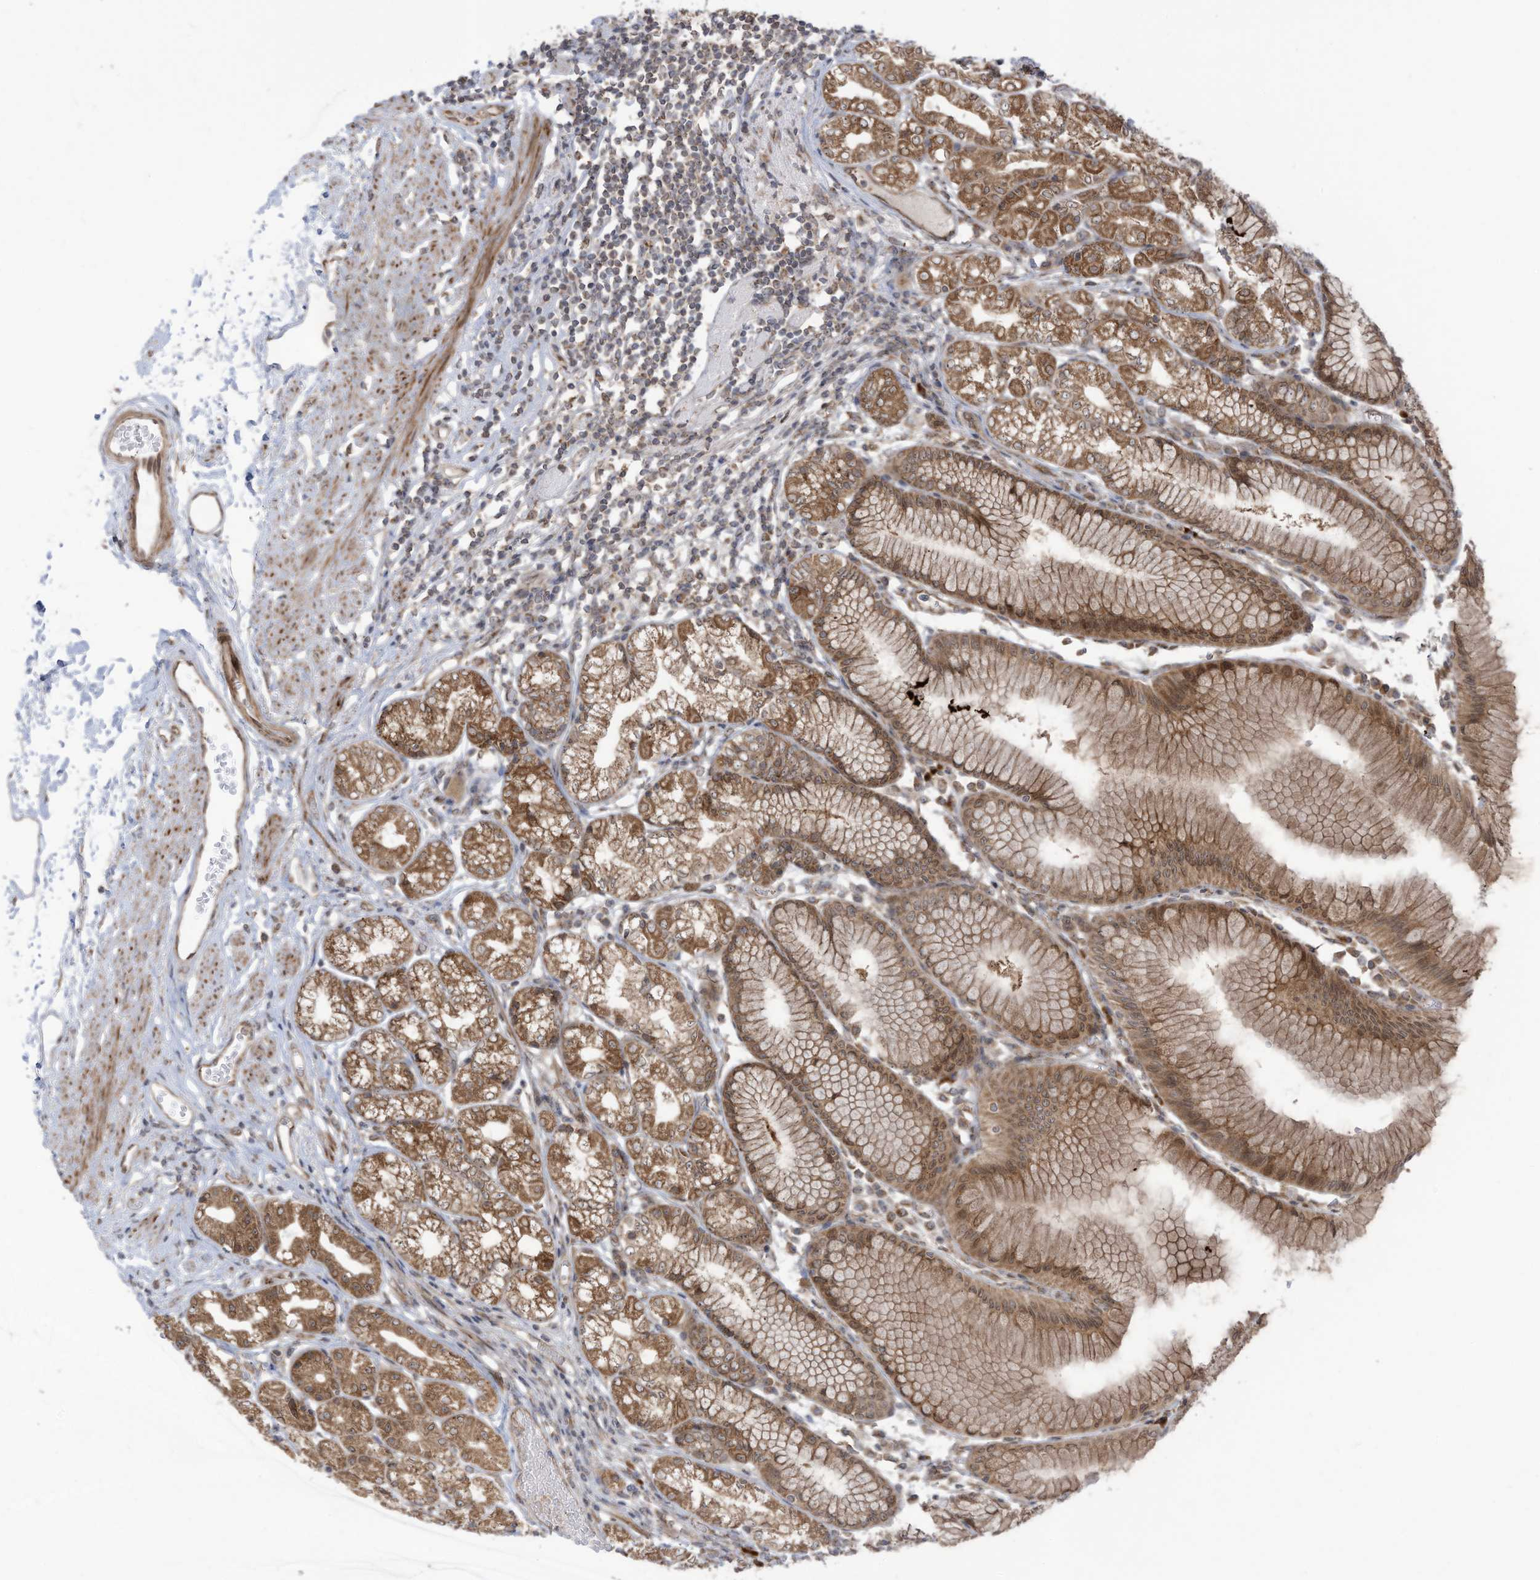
{"staining": {"intensity": "moderate", "quantity": ">75%", "location": "cytoplasmic/membranous"}, "tissue": "stomach", "cell_type": "Glandular cells", "image_type": "normal", "snomed": [{"axis": "morphology", "description": "Normal tissue, NOS"}, {"axis": "topography", "description": "Stomach"}], "caption": "Moderate cytoplasmic/membranous expression for a protein is appreciated in about >75% of glandular cells of unremarkable stomach using IHC.", "gene": "TRIM67", "patient": {"sex": "female", "age": 57}}